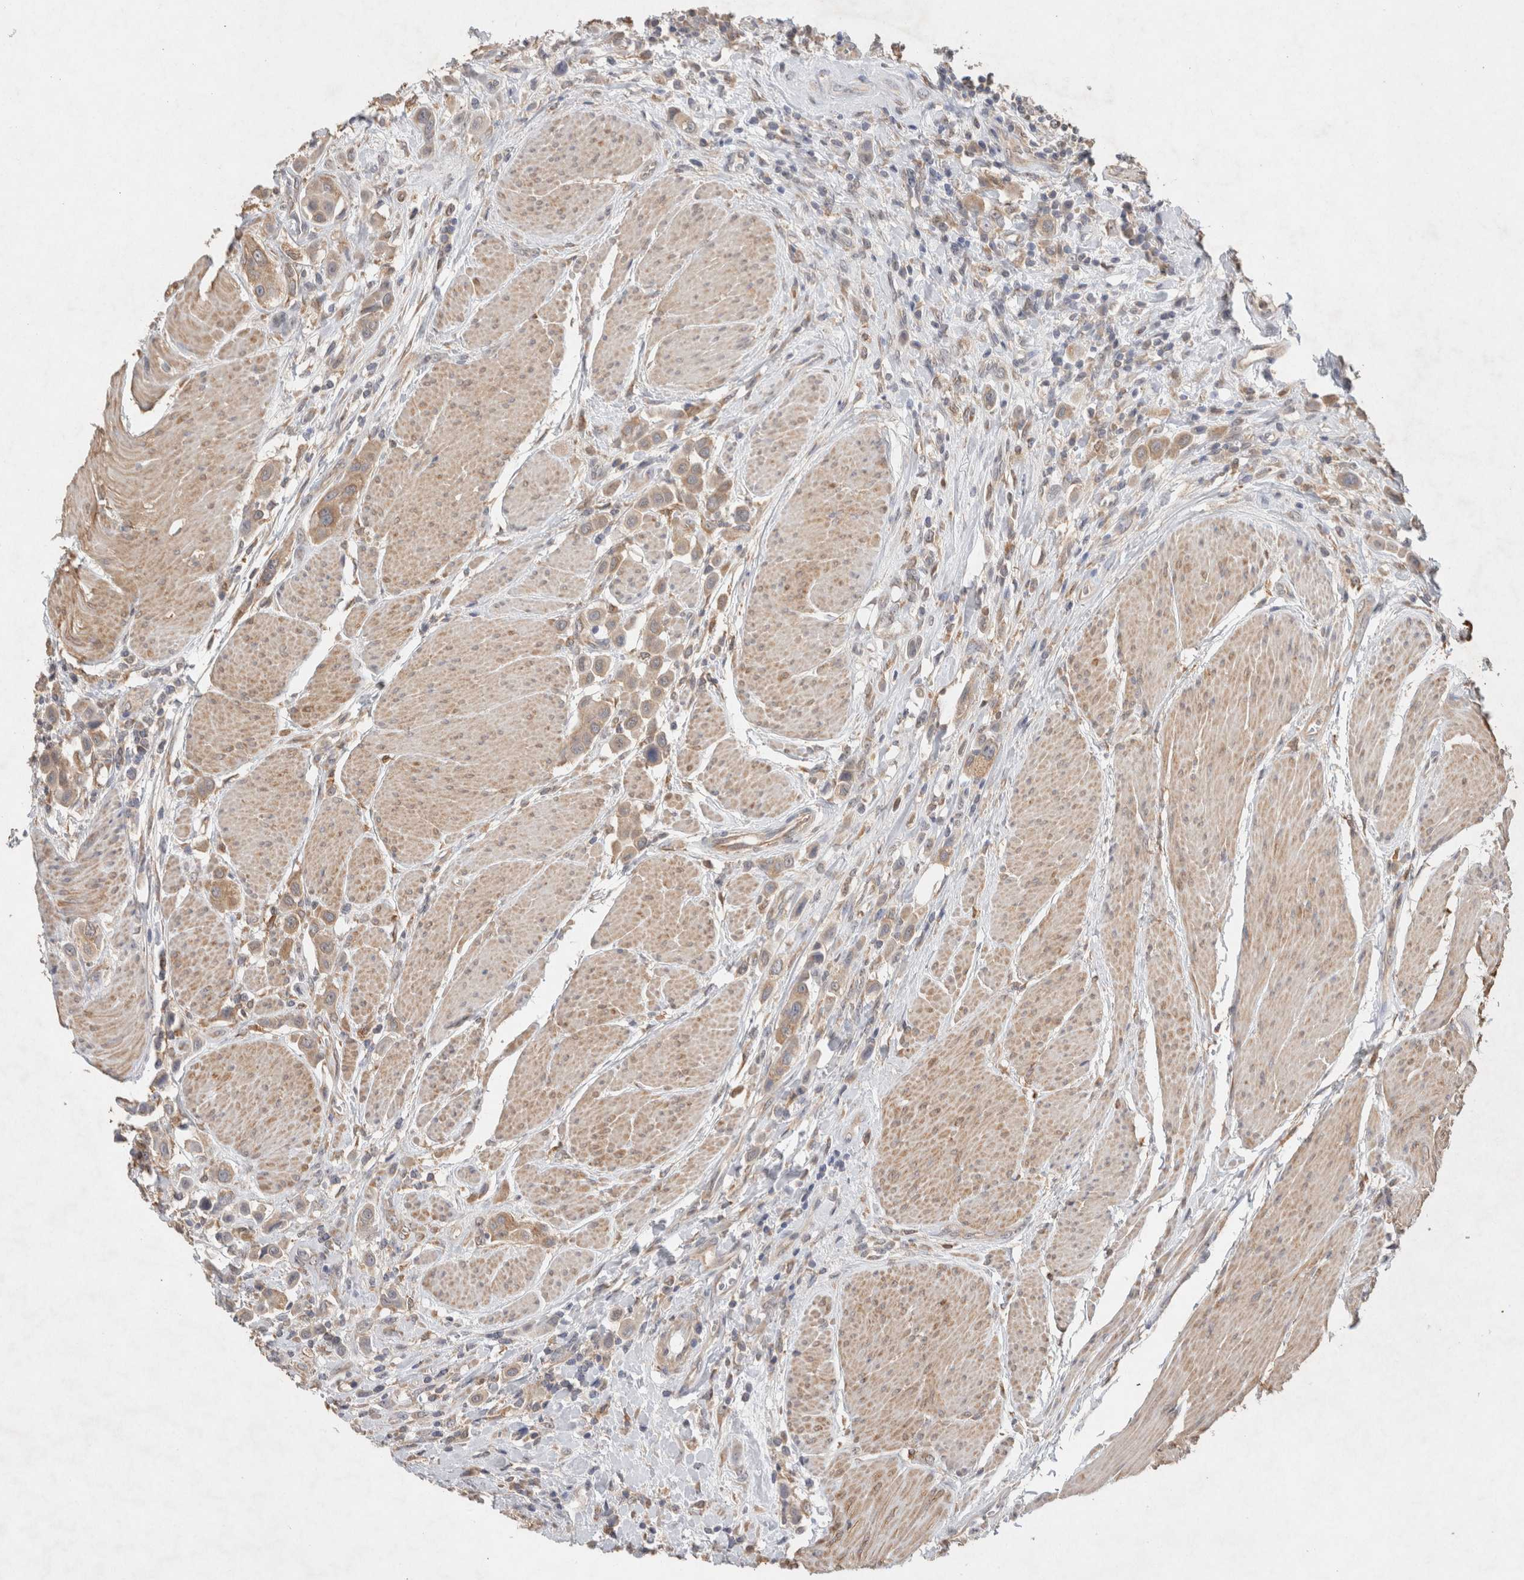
{"staining": {"intensity": "weak", "quantity": ">75%", "location": "cytoplasmic/membranous"}, "tissue": "urothelial cancer", "cell_type": "Tumor cells", "image_type": "cancer", "snomed": [{"axis": "morphology", "description": "Urothelial carcinoma, High grade"}, {"axis": "topography", "description": "Urinary bladder"}], "caption": "Immunohistochemical staining of human high-grade urothelial carcinoma exhibits weak cytoplasmic/membranous protein staining in about >75% of tumor cells.", "gene": "RAB14", "patient": {"sex": "male", "age": 50}}